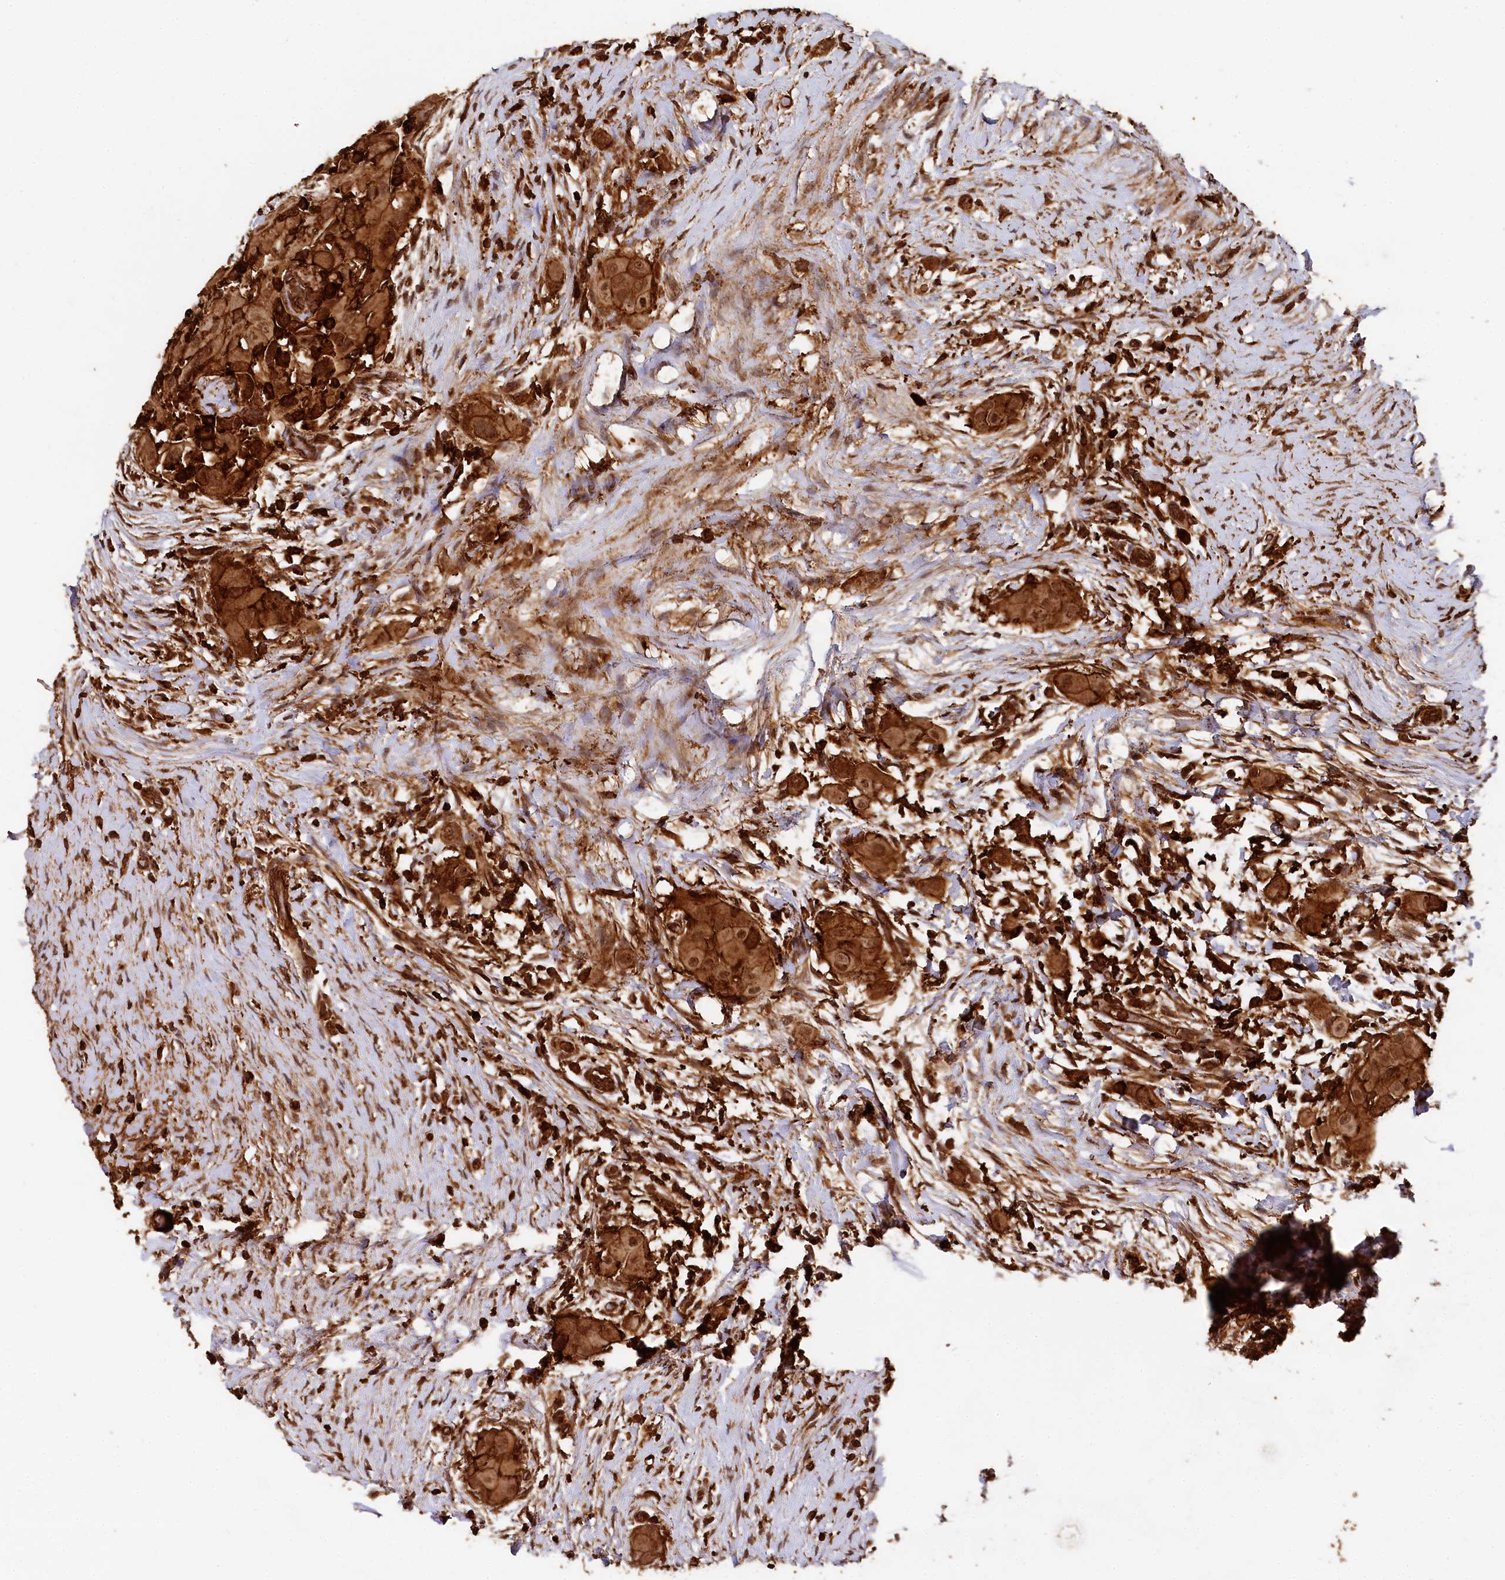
{"staining": {"intensity": "strong", "quantity": ">75%", "location": "cytoplasmic/membranous,nuclear"}, "tissue": "thyroid cancer", "cell_type": "Tumor cells", "image_type": "cancer", "snomed": [{"axis": "morphology", "description": "Papillary adenocarcinoma, NOS"}, {"axis": "topography", "description": "Thyroid gland"}], "caption": "There is high levels of strong cytoplasmic/membranous and nuclear expression in tumor cells of thyroid papillary adenocarcinoma, as demonstrated by immunohistochemical staining (brown color).", "gene": "STUB1", "patient": {"sex": "female", "age": 59}}